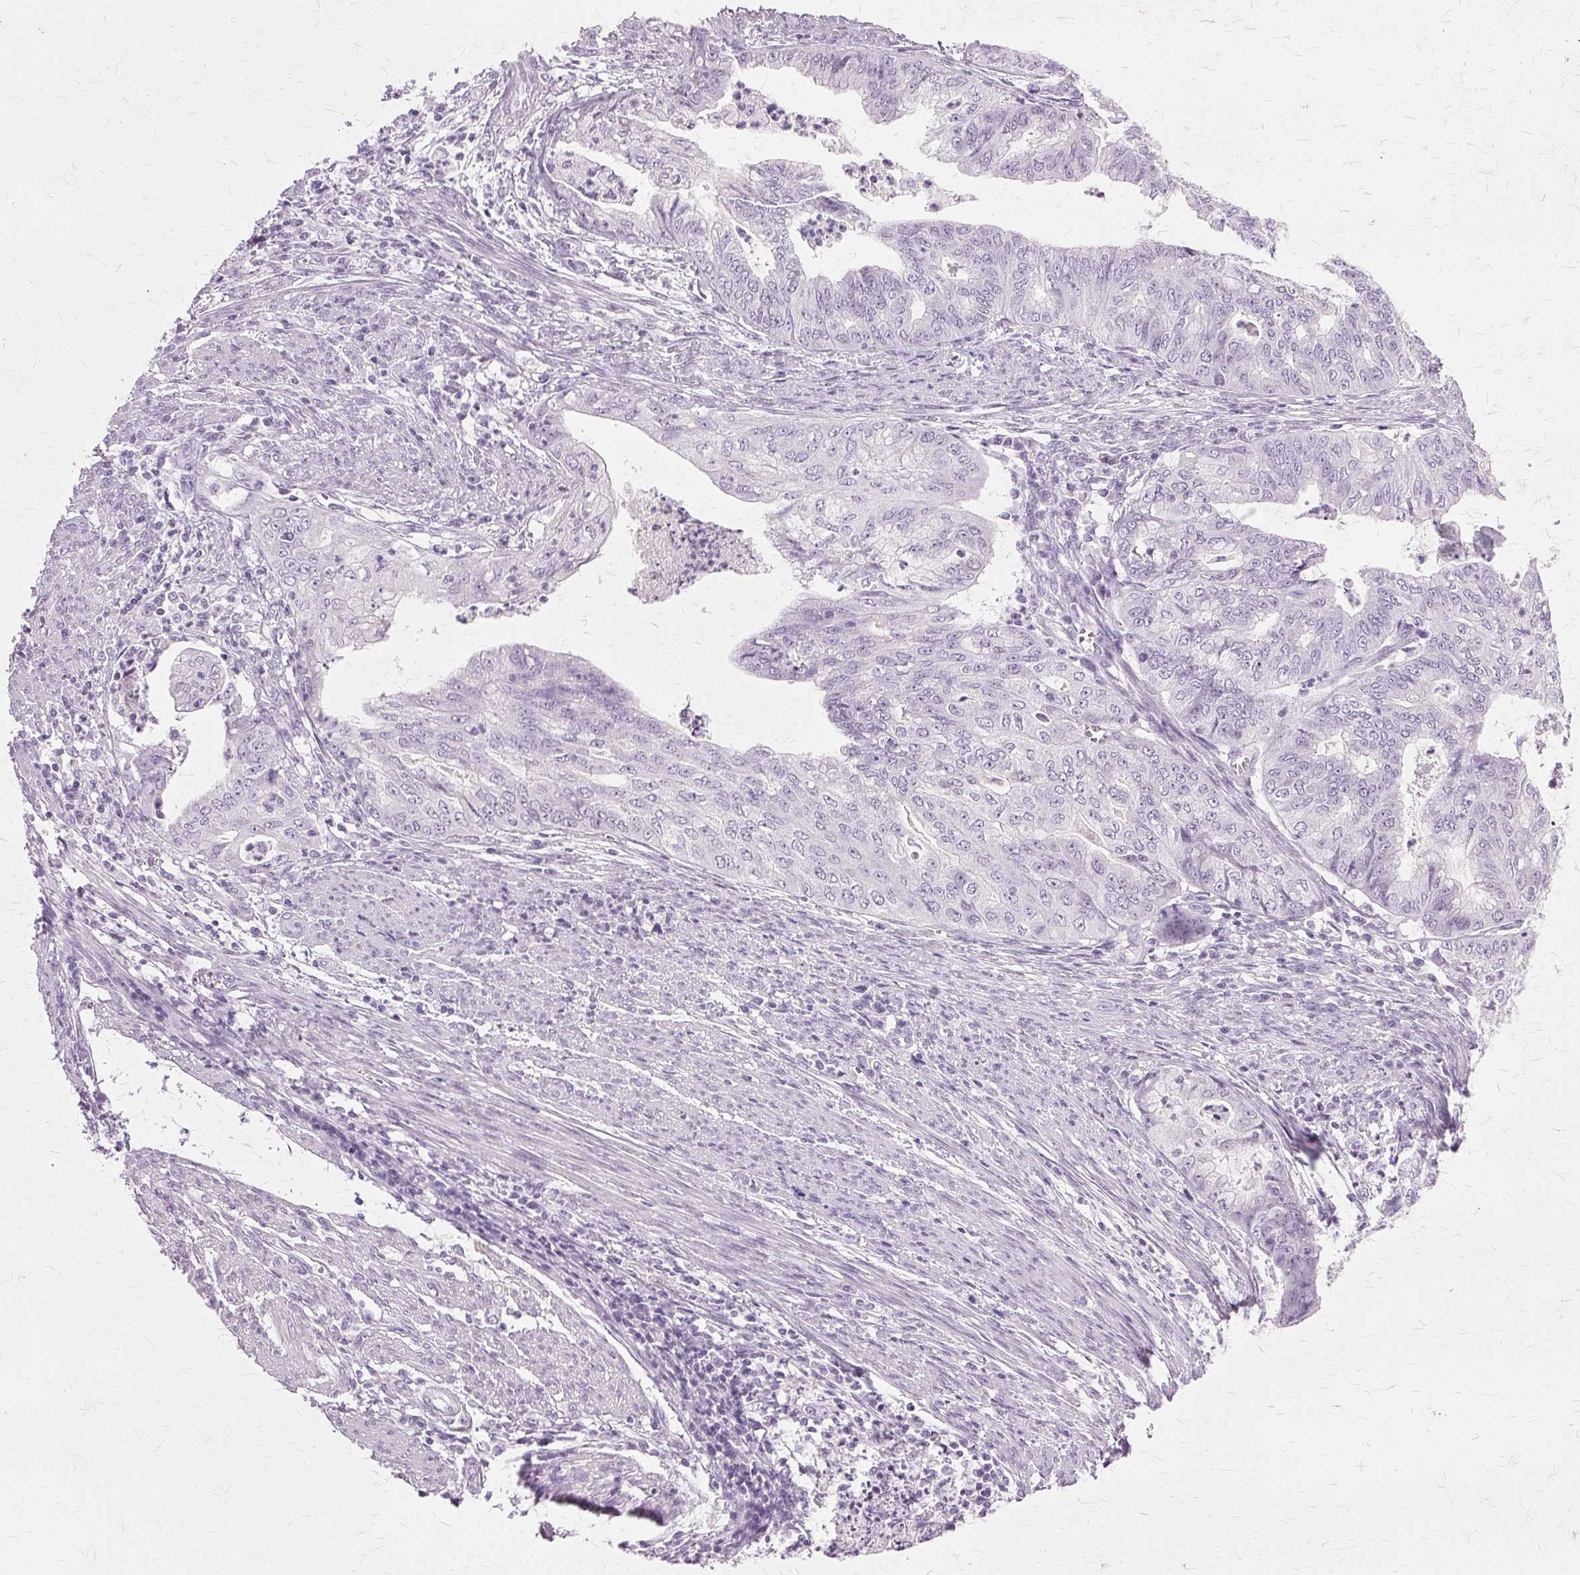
{"staining": {"intensity": "negative", "quantity": "none", "location": "none"}, "tissue": "endometrial cancer", "cell_type": "Tumor cells", "image_type": "cancer", "snomed": [{"axis": "morphology", "description": "Adenocarcinoma, NOS"}, {"axis": "topography", "description": "Endometrium"}], "caption": "High power microscopy micrograph of an IHC micrograph of adenocarcinoma (endometrial), revealing no significant positivity in tumor cells.", "gene": "SLC45A3", "patient": {"sex": "female", "age": 79}}